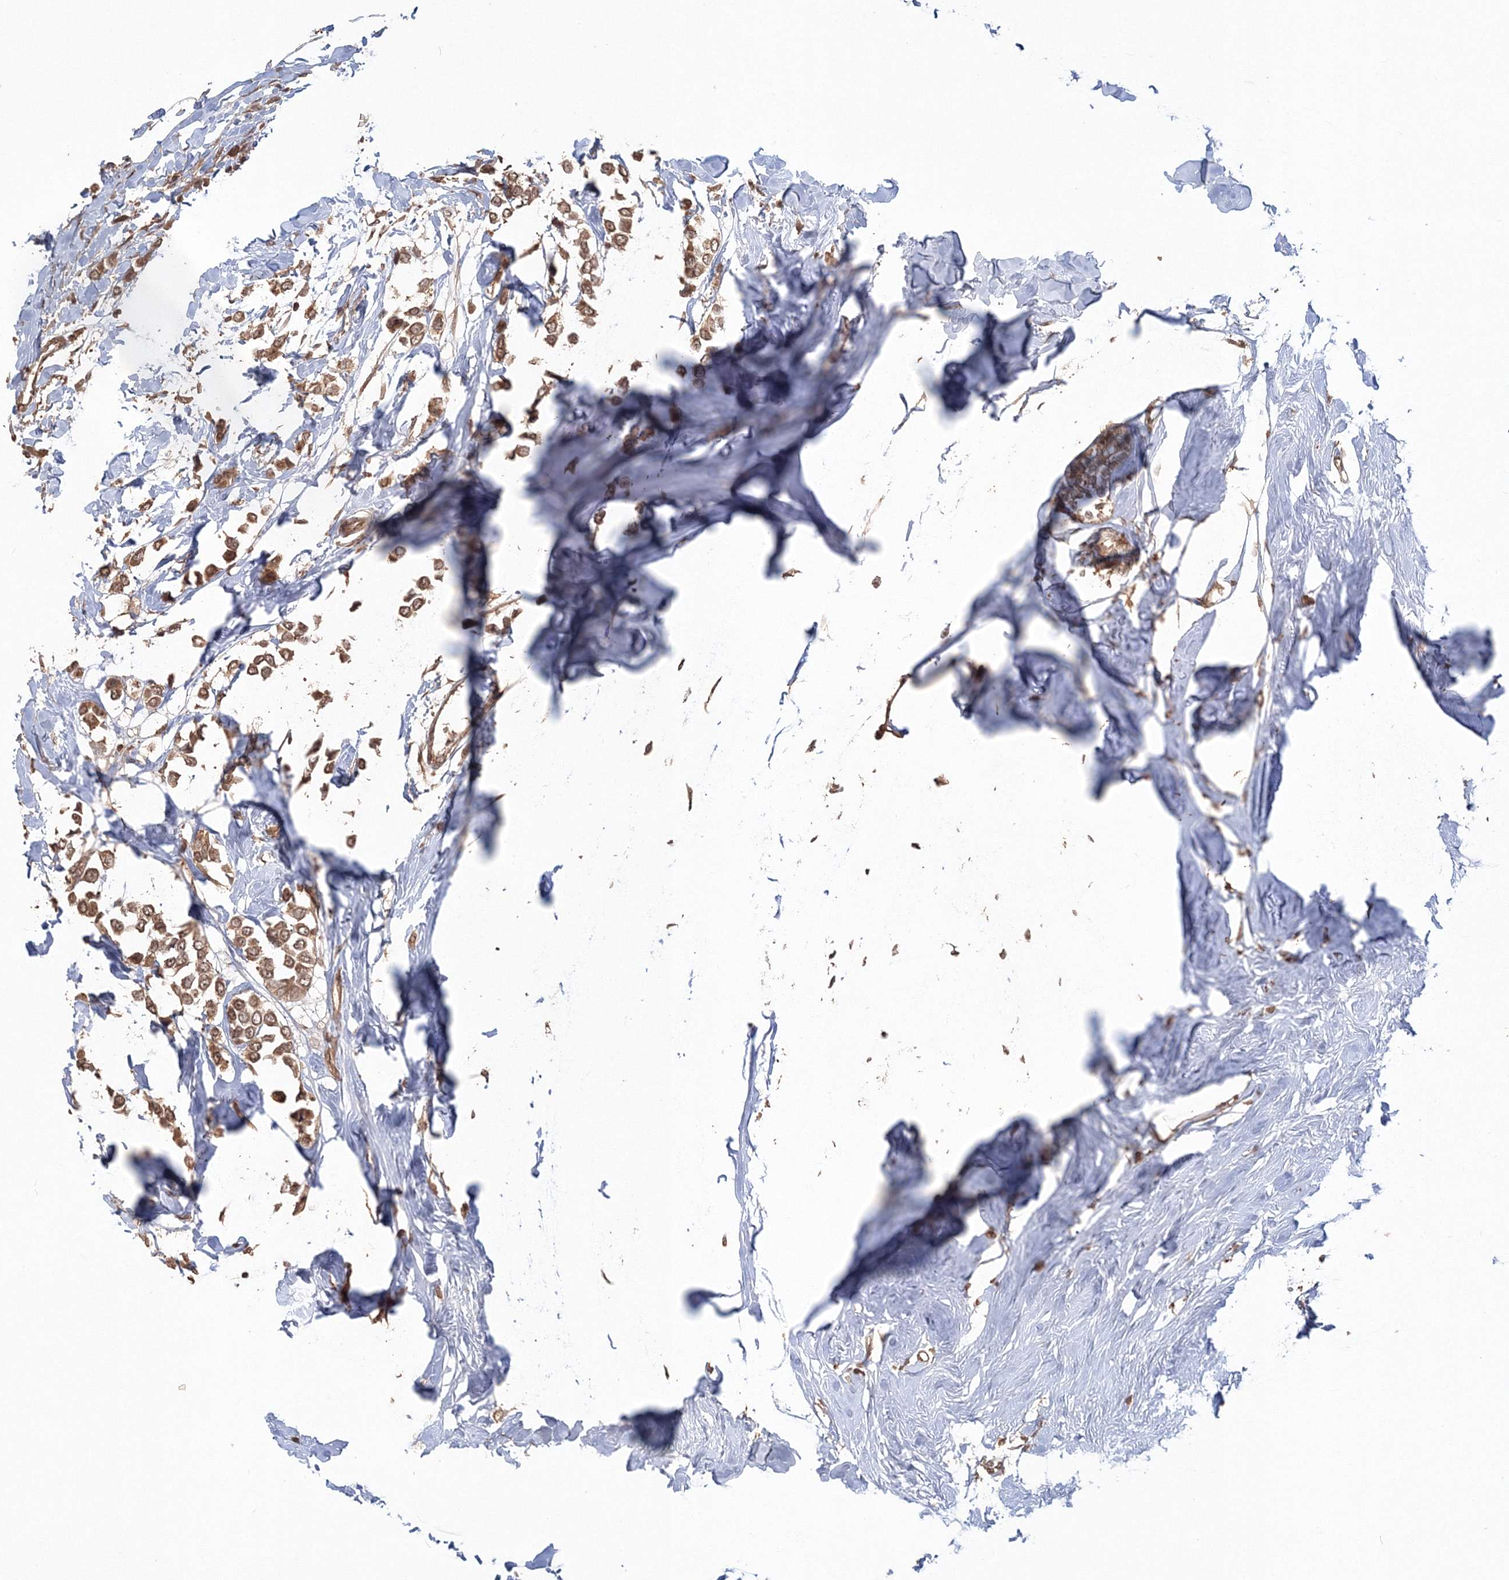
{"staining": {"intensity": "moderate", "quantity": ">75%", "location": "cytoplasmic/membranous,nuclear"}, "tissue": "breast cancer", "cell_type": "Tumor cells", "image_type": "cancer", "snomed": [{"axis": "morphology", "description": "Lobular carcinoma"}, {"axis": "topography", "description": "Breast"}], "caption": "Moderate cytoplasmic/membranous and nuclear expression for a protein is present in approximately >75% of tumor cells of breast lobular carcinoma using IHC.", "gene": "CCDC122", "patient": {"sex": "female", "age": 51}}